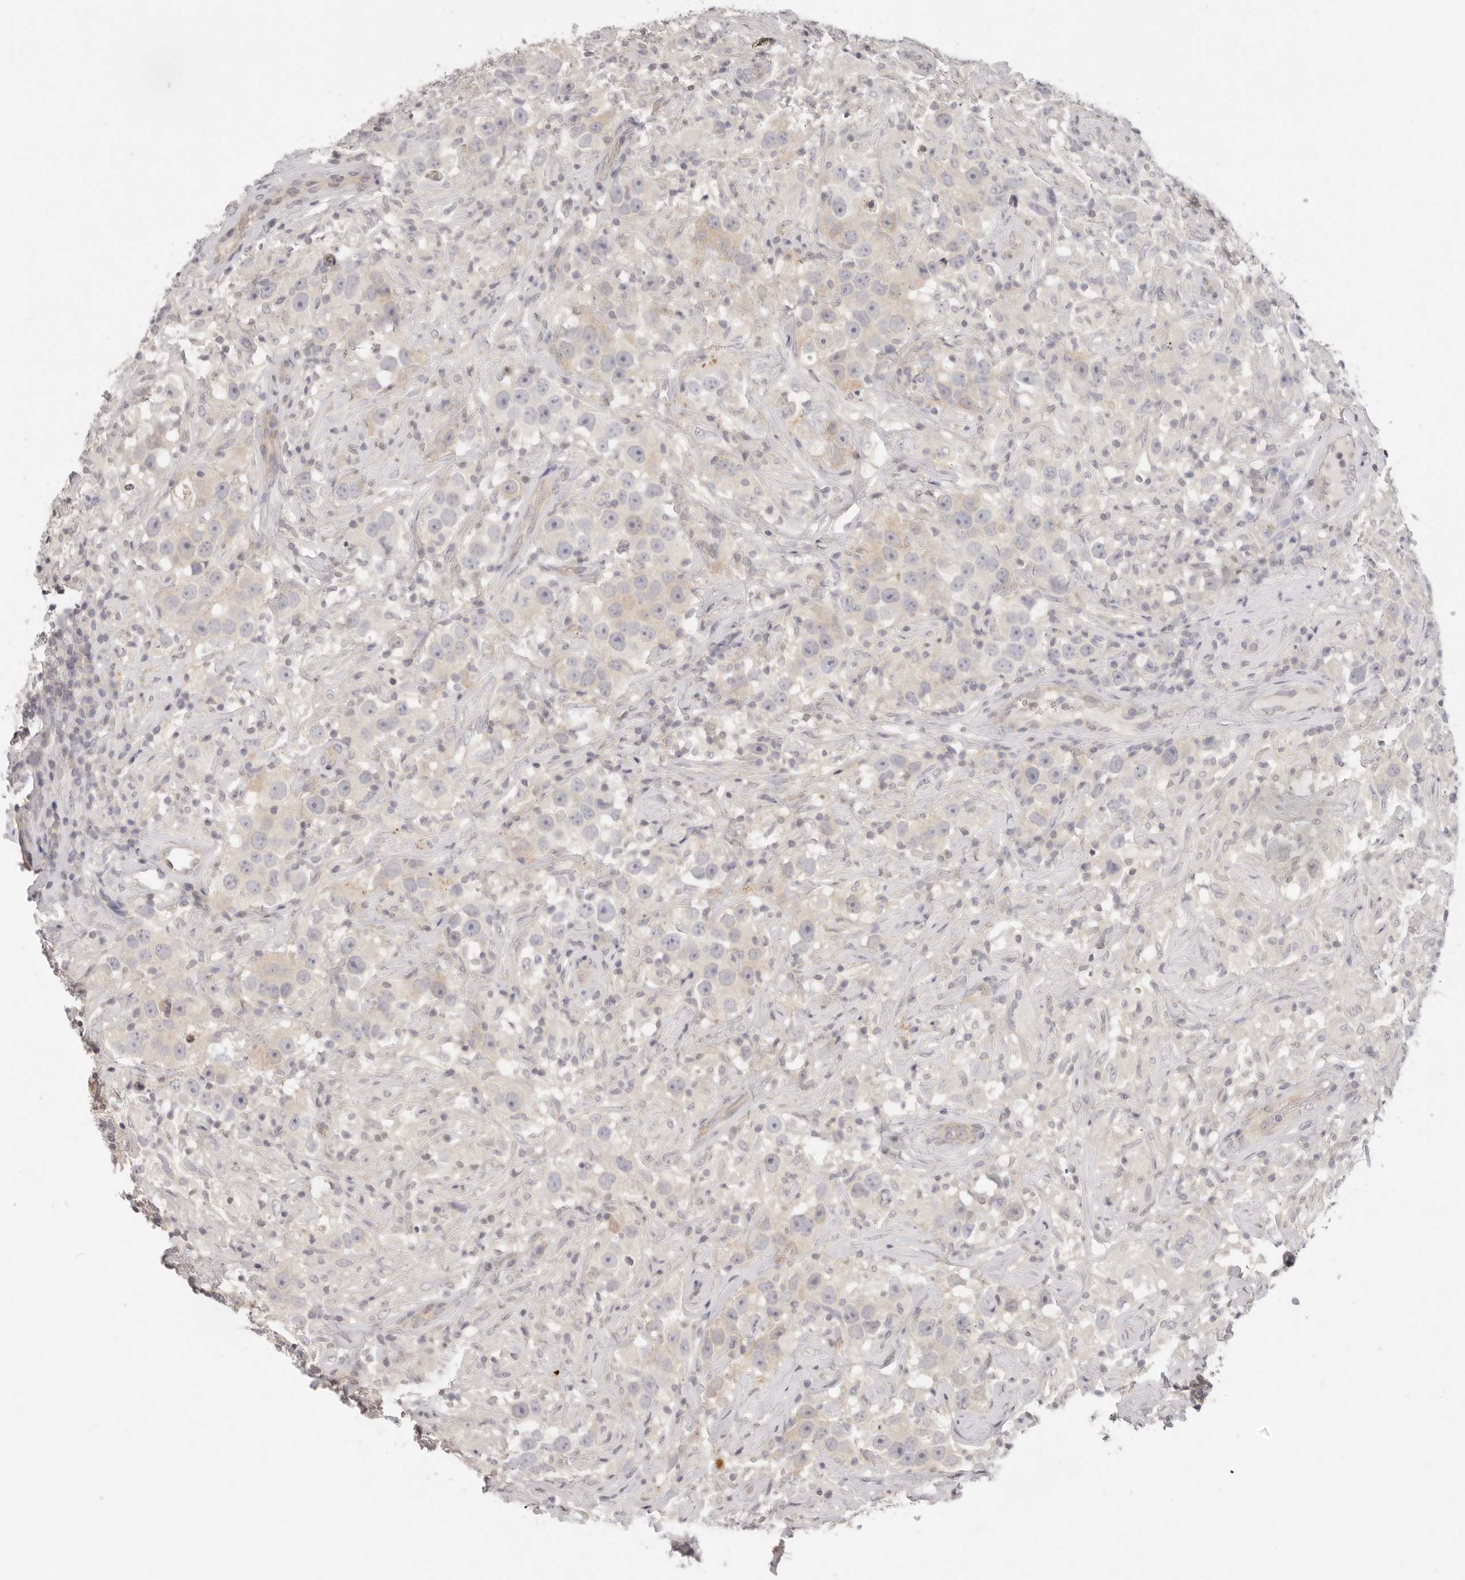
{"staining": {"intensity": "negative", "quantity": "none", "location": "none"}, "tissue": "testis cancer", "cell_type": "Tumor cells", "image_type": "cancer", "snomed": [{"axis": "morphology", "description": "Seminoma, NOS"}, {"axis": "topography", "description": "Testis"}], "caption": "Tumor cells show no significant expression in seminoma (testis).", "gene": "GGPS1", "patient": {"sex": "male", "age": 49}}